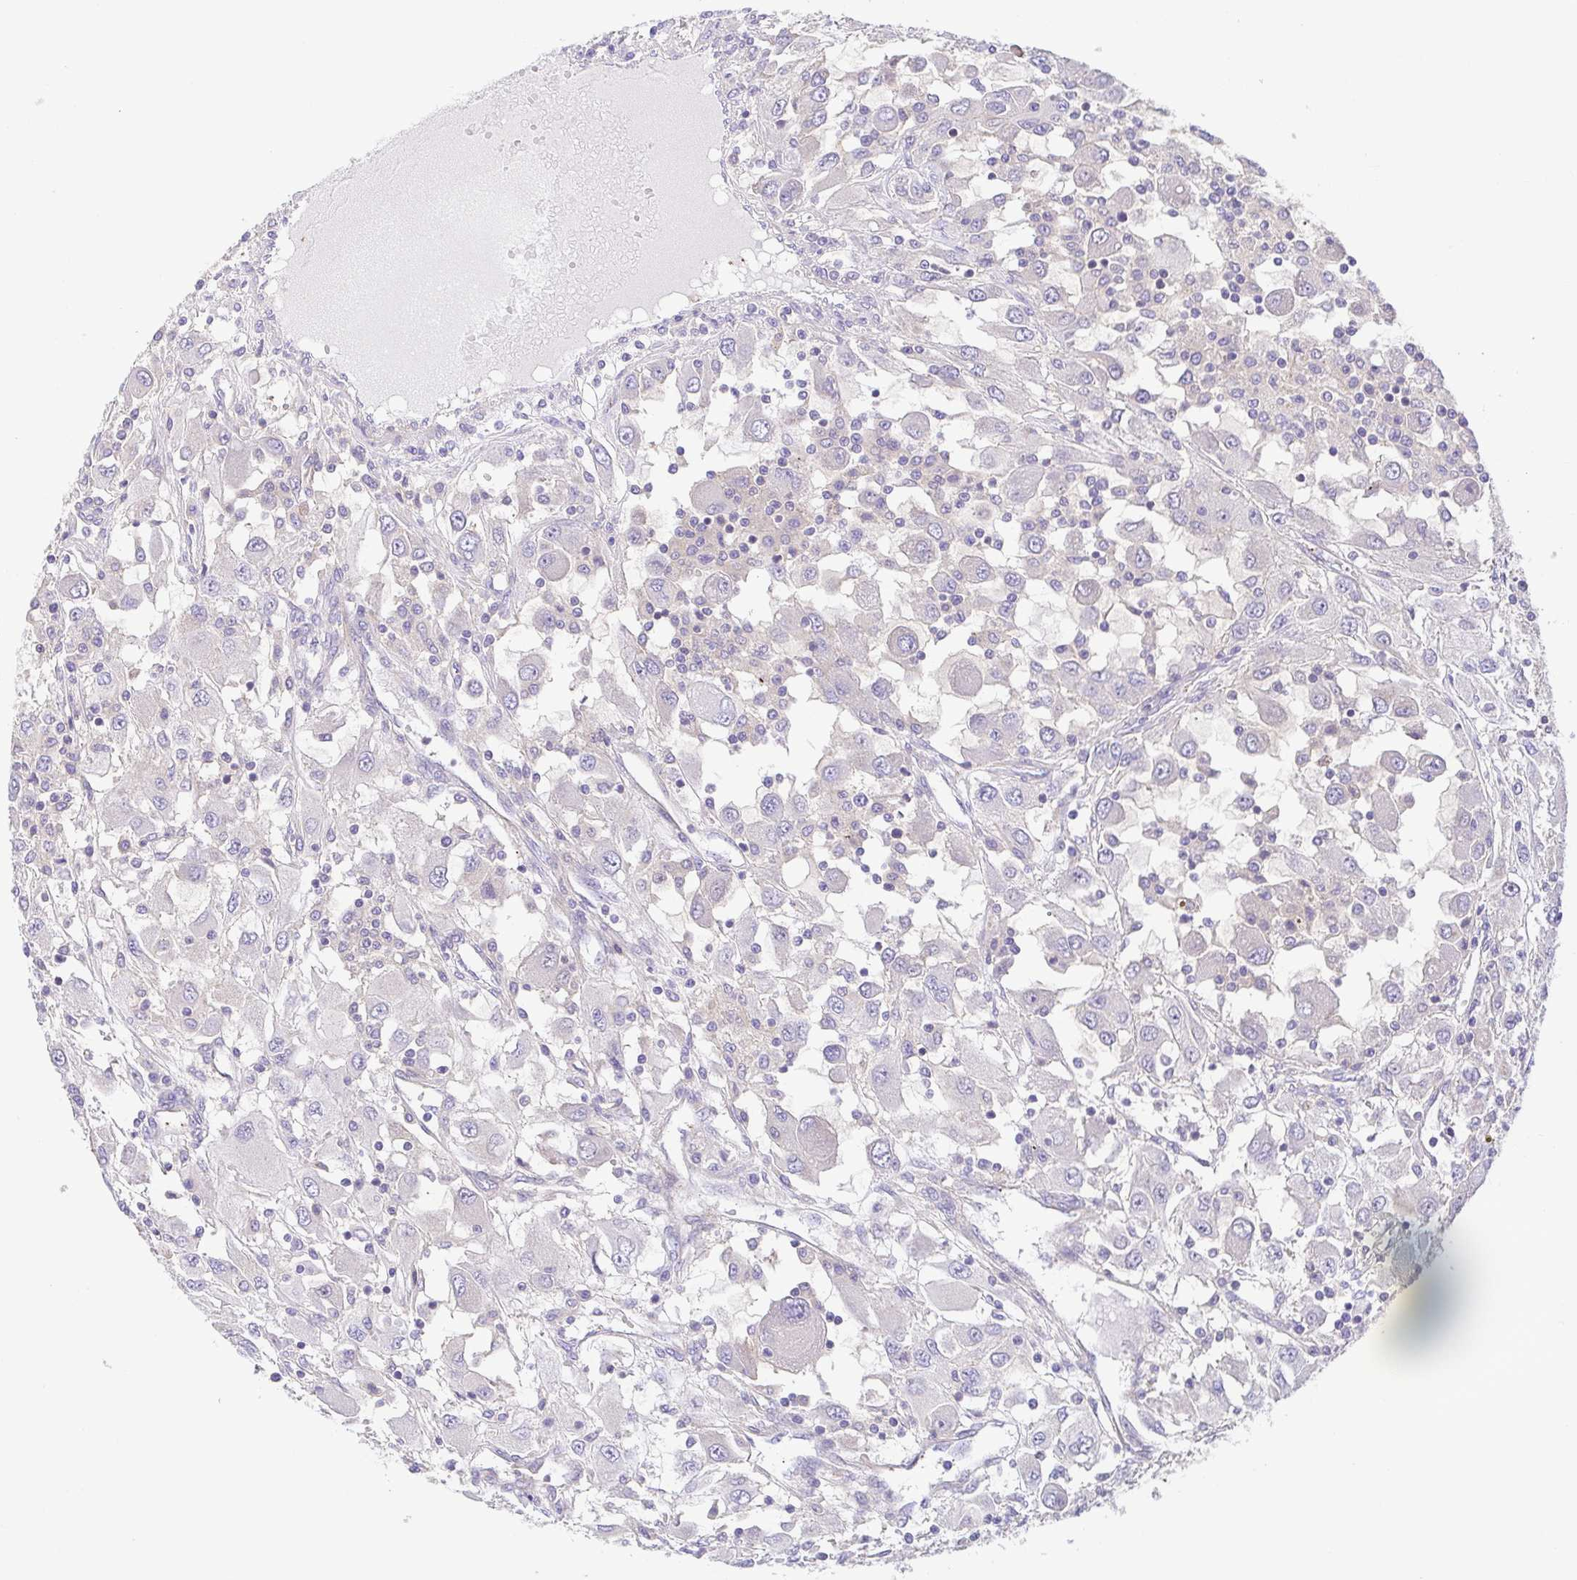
{"staining": {"intensity": "negative", "quantity": "none", "location": "none"}, "tissue": "renal cancer", "cell_type": "Tumor cells", "image_type": "cancer", "snomed": [{"axis": "morphology", "description": "Adenocarcinoma, NOS"}, {"axis": "topography", "description": "Kidney"}], "caption": "The micrograph displays no significant expression in tumor cells of renal cancer.", "gene": "PRR14L", "patient": {"sex": "female", "age": 67}}